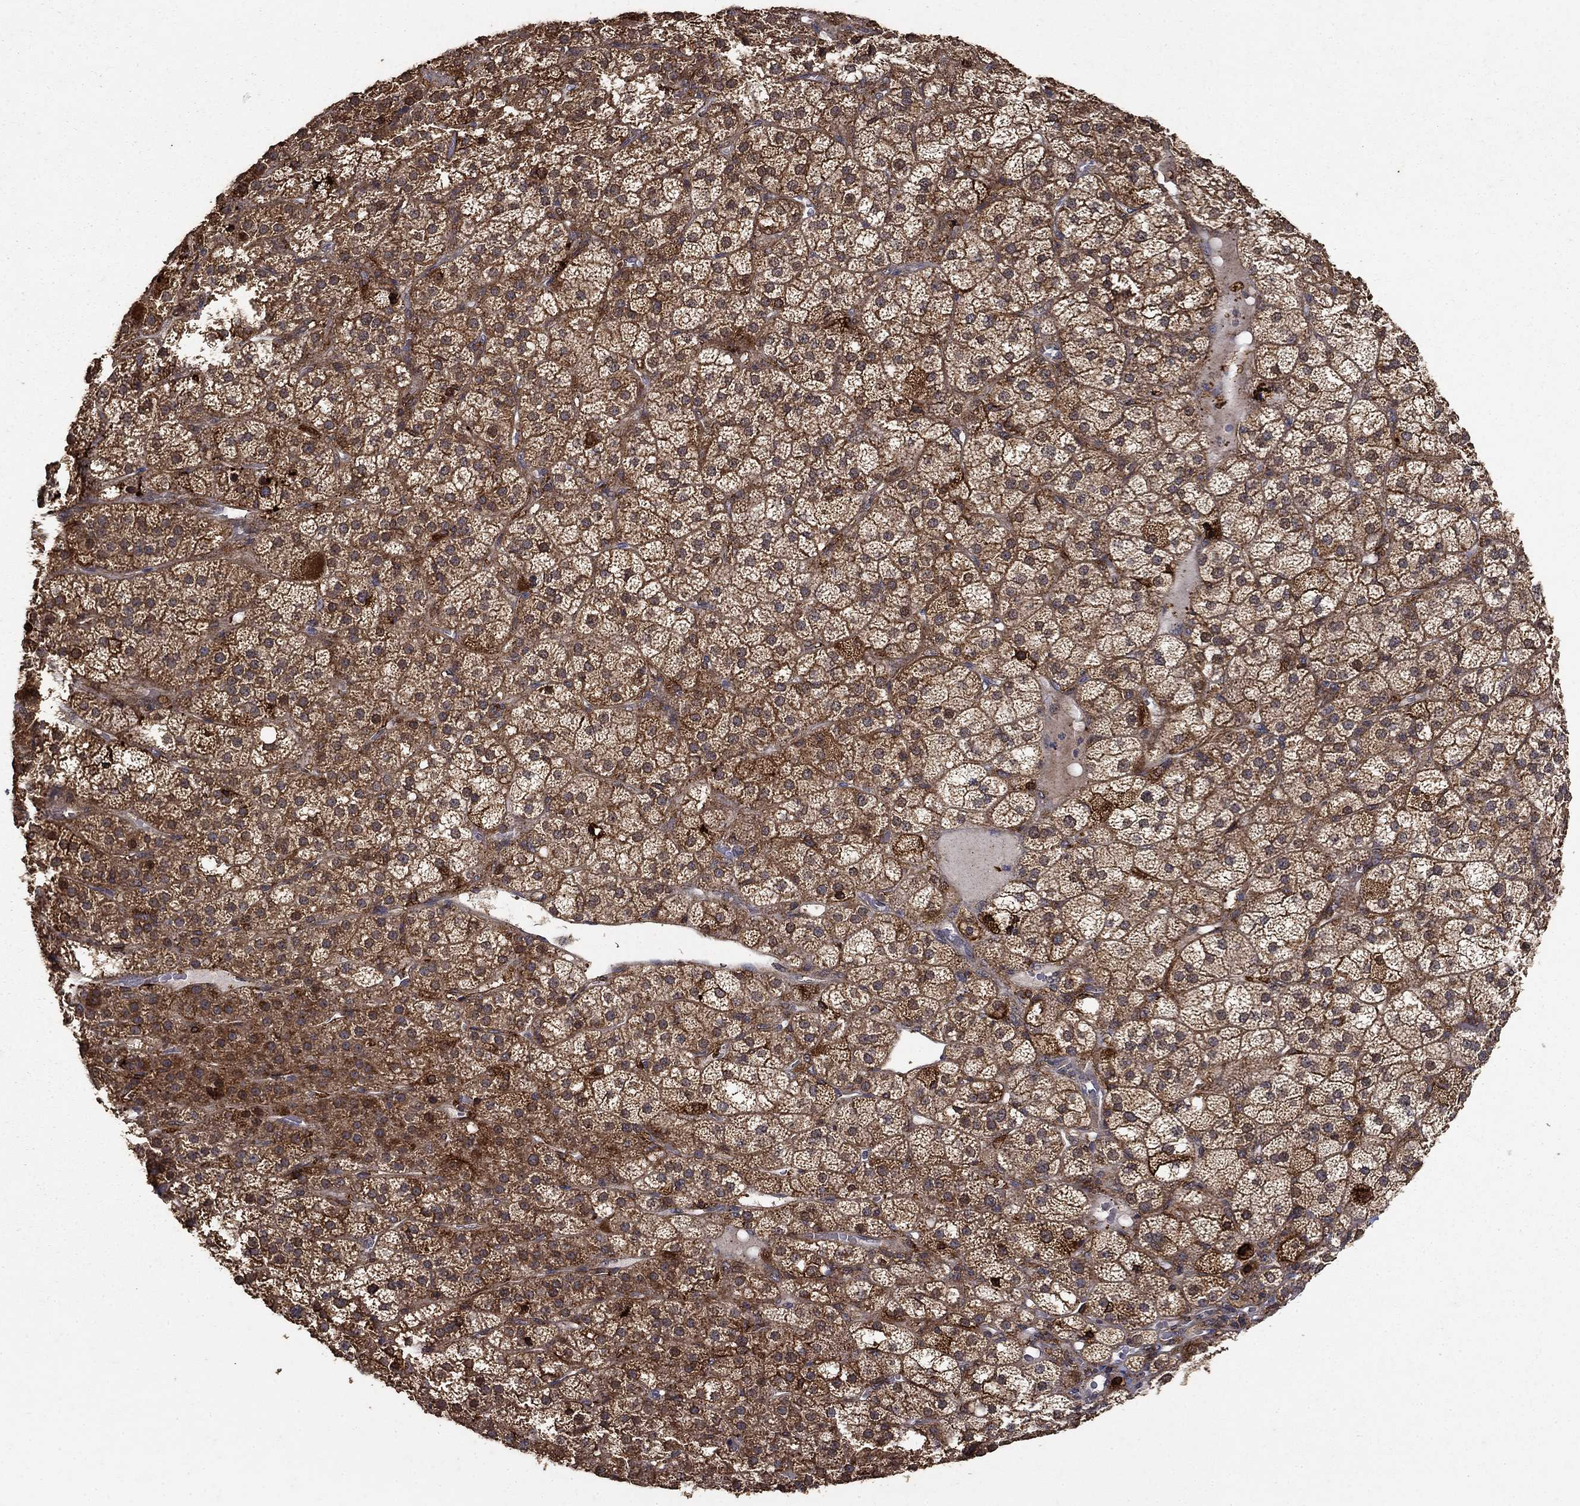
{"staining": {"intensity": "strong", "quantity": "25%-75%", "location": "cytoplasmic/membranous"}, "tissue": "adrenal gland", "cell_type": "Glandular cells", "image_type": "normal", "snomed": [{"axis": "morphology", "description": "Normal tissue, NOS"}, {"axis": "topography", "description": "Adrenal gland"}], "caption": "Benign adrenal gland reveals strong cytoplasmic/membranous expression in approximately 25%-75% of glandular cells.", "gene": "IFRD1", "patient": {"sex": "female", "age": 60}}